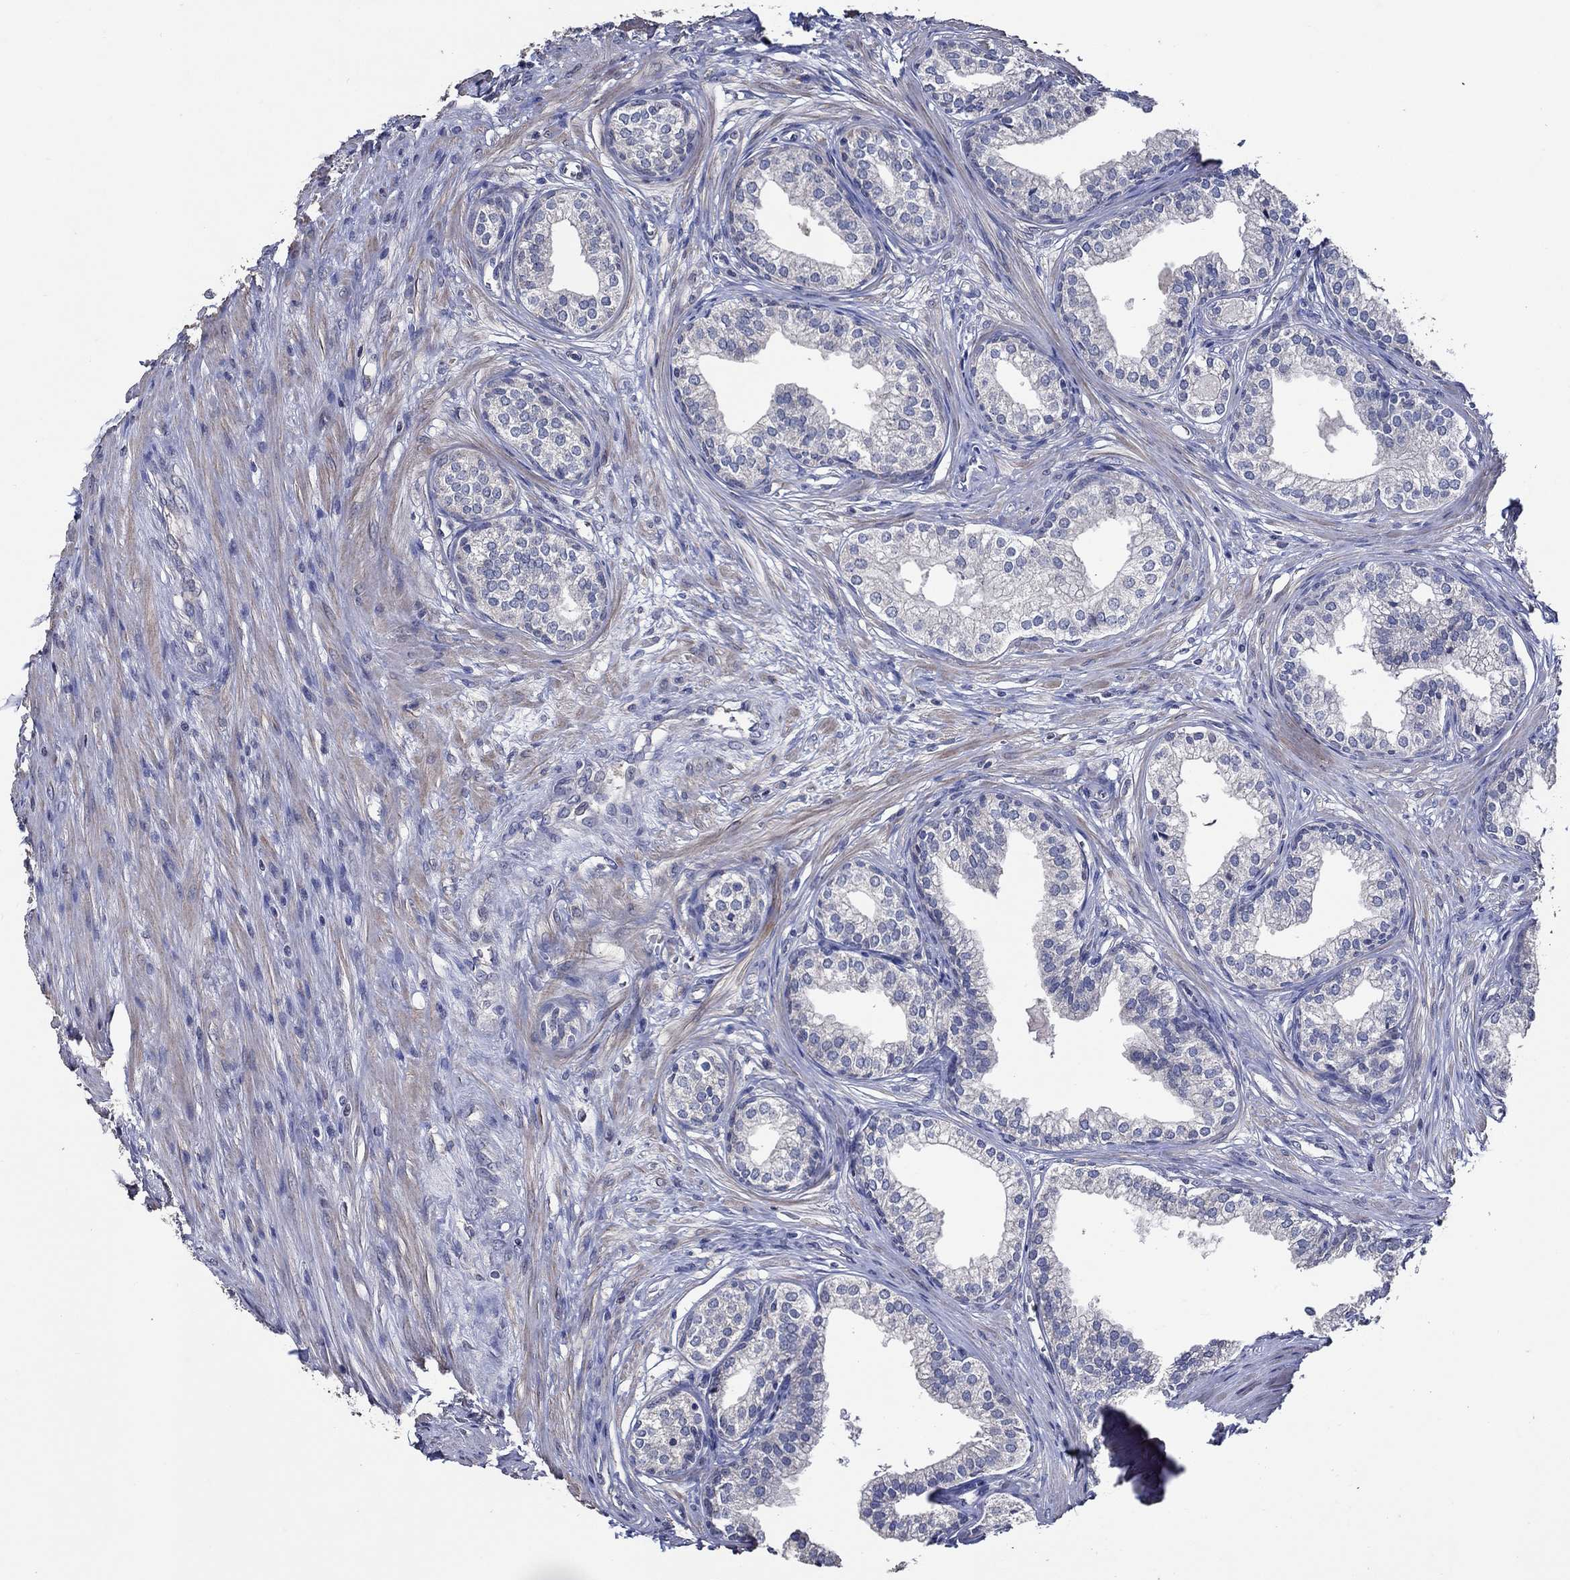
{"staining": {"intensity": "negative", "quantity": "none", "location": "none"}, "tissue": "prostate", "cell_type": "Glandular cells", "image_type": "normal", "snomed": [{"axis": "morphology", "description": "Normal tissue, NOS"}, {"axis": "topography", "description": "Prostate"}], "caption": "A high-resolution image shows IHC staining of unremarkable prostate, which demonstrates no significant positivity in glandular cells. The staining is performed using DAB brown chromogen with nuclei counter-stained in using hematoxylin.", "gene": "HAP1", "patient": {"sex": "male", "age": 65}}